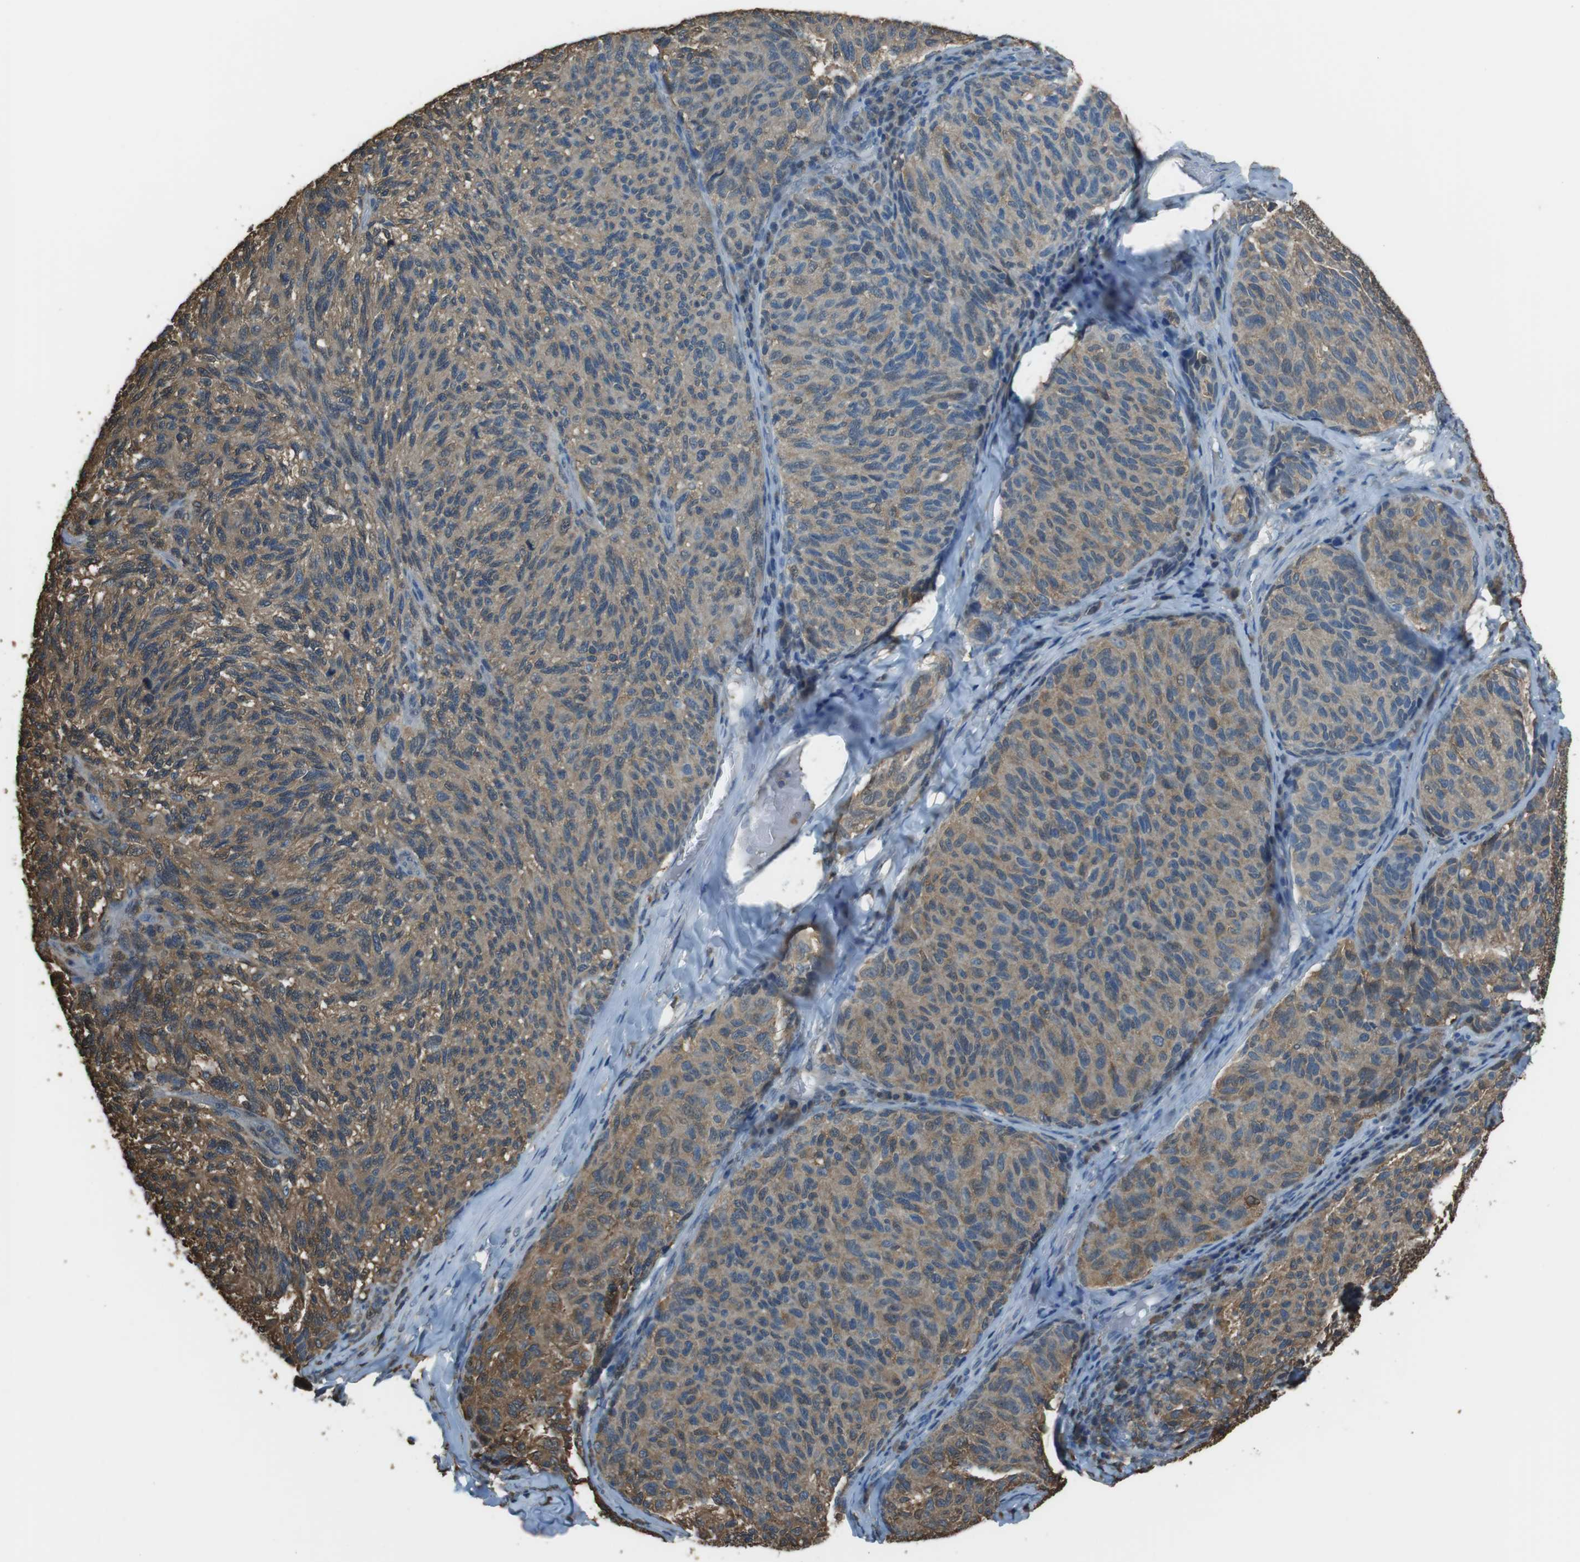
{"staining": {"intensity": "weak", "quantity": ">75%", "location": "cytoplasmic/membranous,nuclear"}, "tissue": "melanoma", "cell_type": "Tumor cells", "image_type": "cancer", "snomed": [{"axis": "morphology", "description": "Malignant melanoma, NOS"}, {"axis": "topography", "description": "Skin"}], "caption": "Tumor cells exhibit weak cytoplasmic/membranous and nuclear expression in approximately >75% of cells in melanoma.", "gene": "TWSG1", "patient": {"sex": "female", "age": 73}}